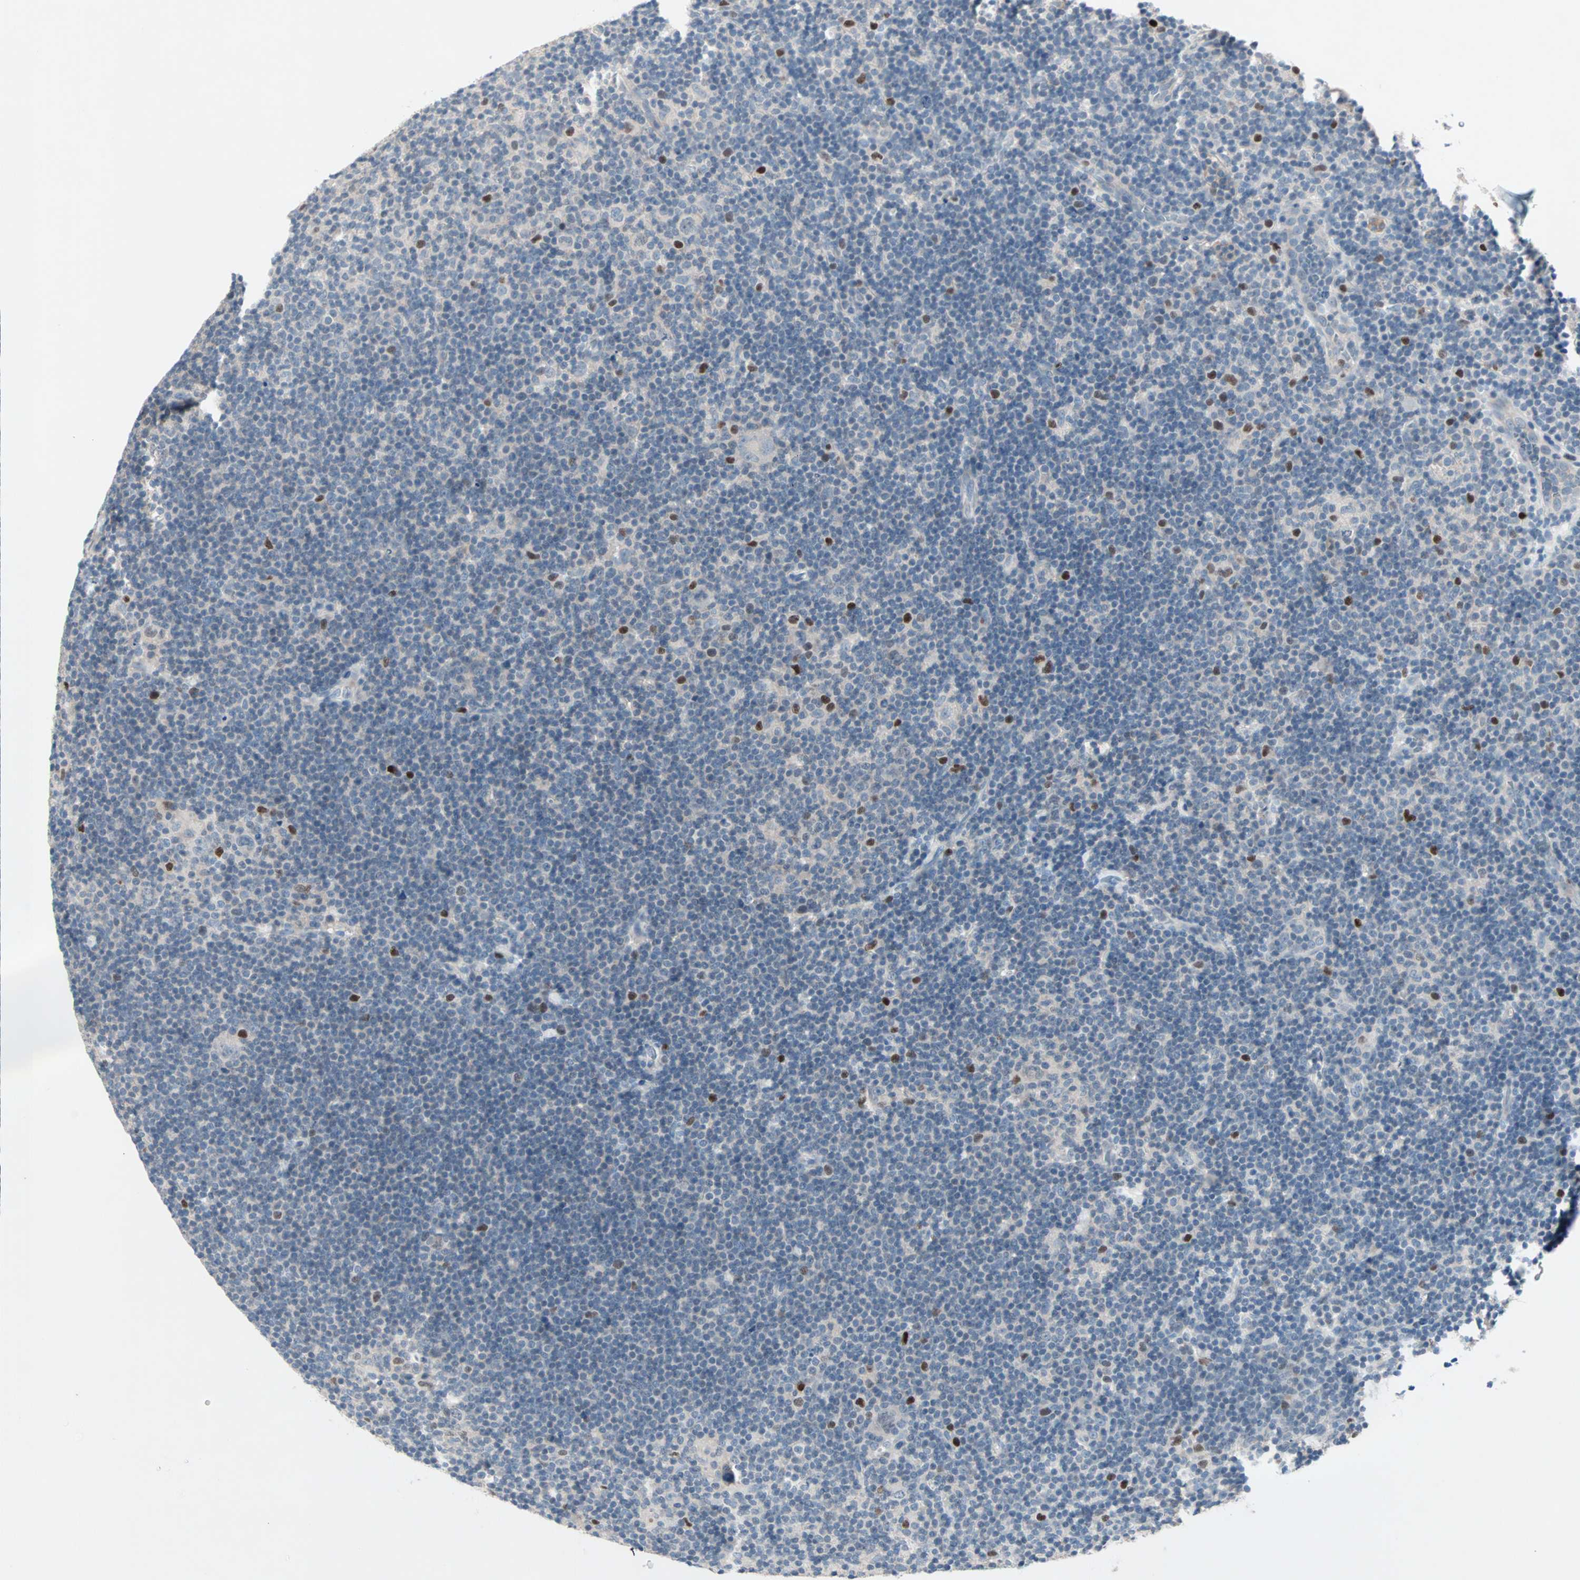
{"staining": {"intensity": "negative", "quantity": "none", "location": "none"}, "tissue": "lymphoma", "cell_type": "Tumor cells", "image_type": "cancer", "snomed": [{"axis": "morphology", "description": "Hodgkin's disease, NOS"}, {"axis": "topography", "description": "Lymph node"}], "caption": "Tumor cells are negative for protein expression in human Hodgkin's disease.", "gene": "CCNE2", "patient": {"sex": "female", "age": 57}}